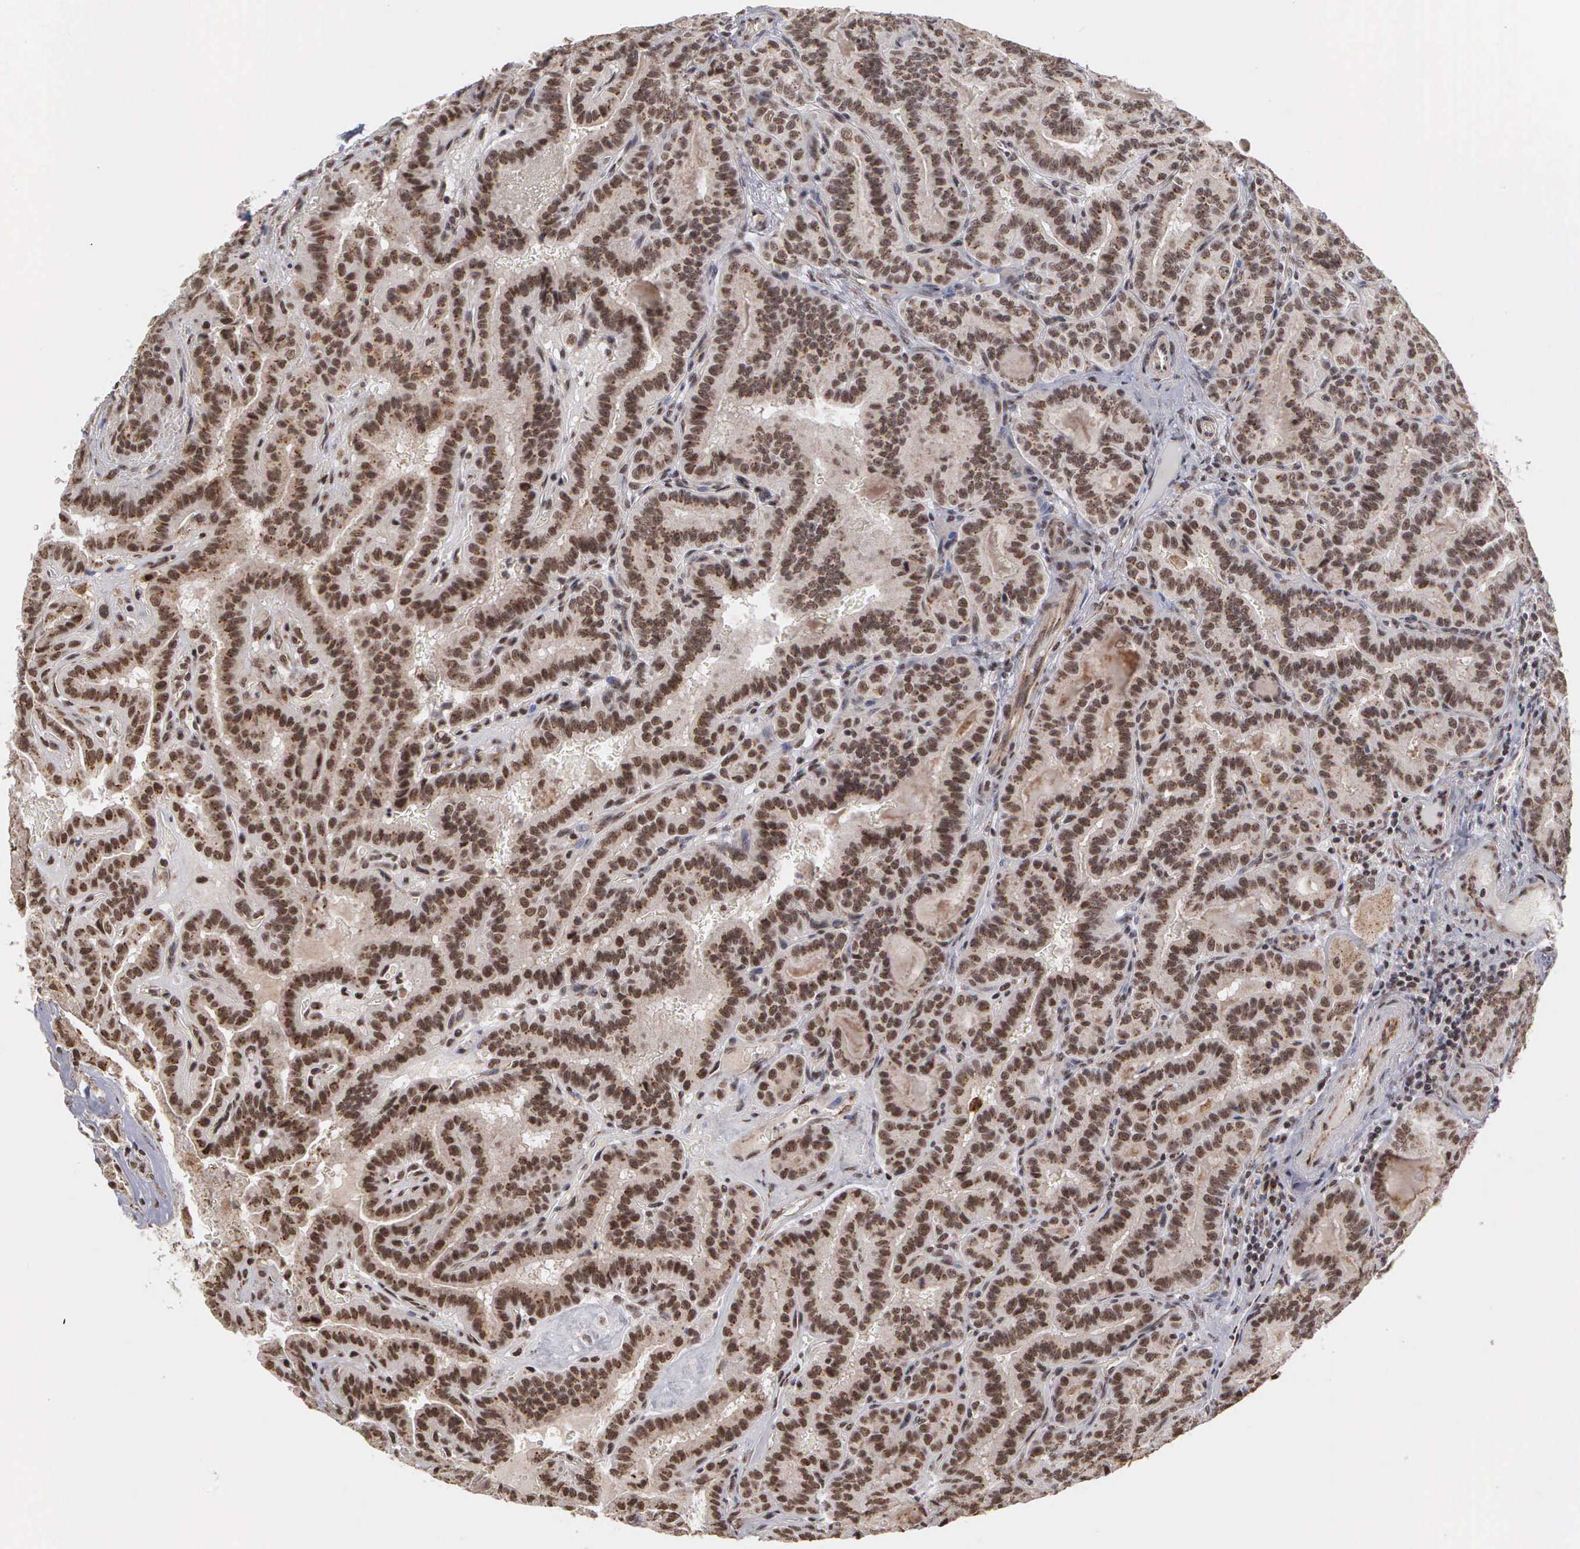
{"staining": {"intensity": "strong", "quantity": ">75%", "location": "cytoplasmic/membranous,nuclear"}, "tissue": "thyroid cancer", "cell_type": "Tumor cells", "image_type": "cancer", "snomed": [{"axis": "morphology", "description": "Papillary adenocarcinoma, NOS"}, {"axis": "topography", "description": "Thyroid gland"}], "caption": "The image displays staining of thyroid cancer, revealing strong cytoplasmic/membranous and nuclear protein expression (brown color) within tumor cells.", "gene": "GTF2A1", "patient": {"sex": "male", "age": 87}}